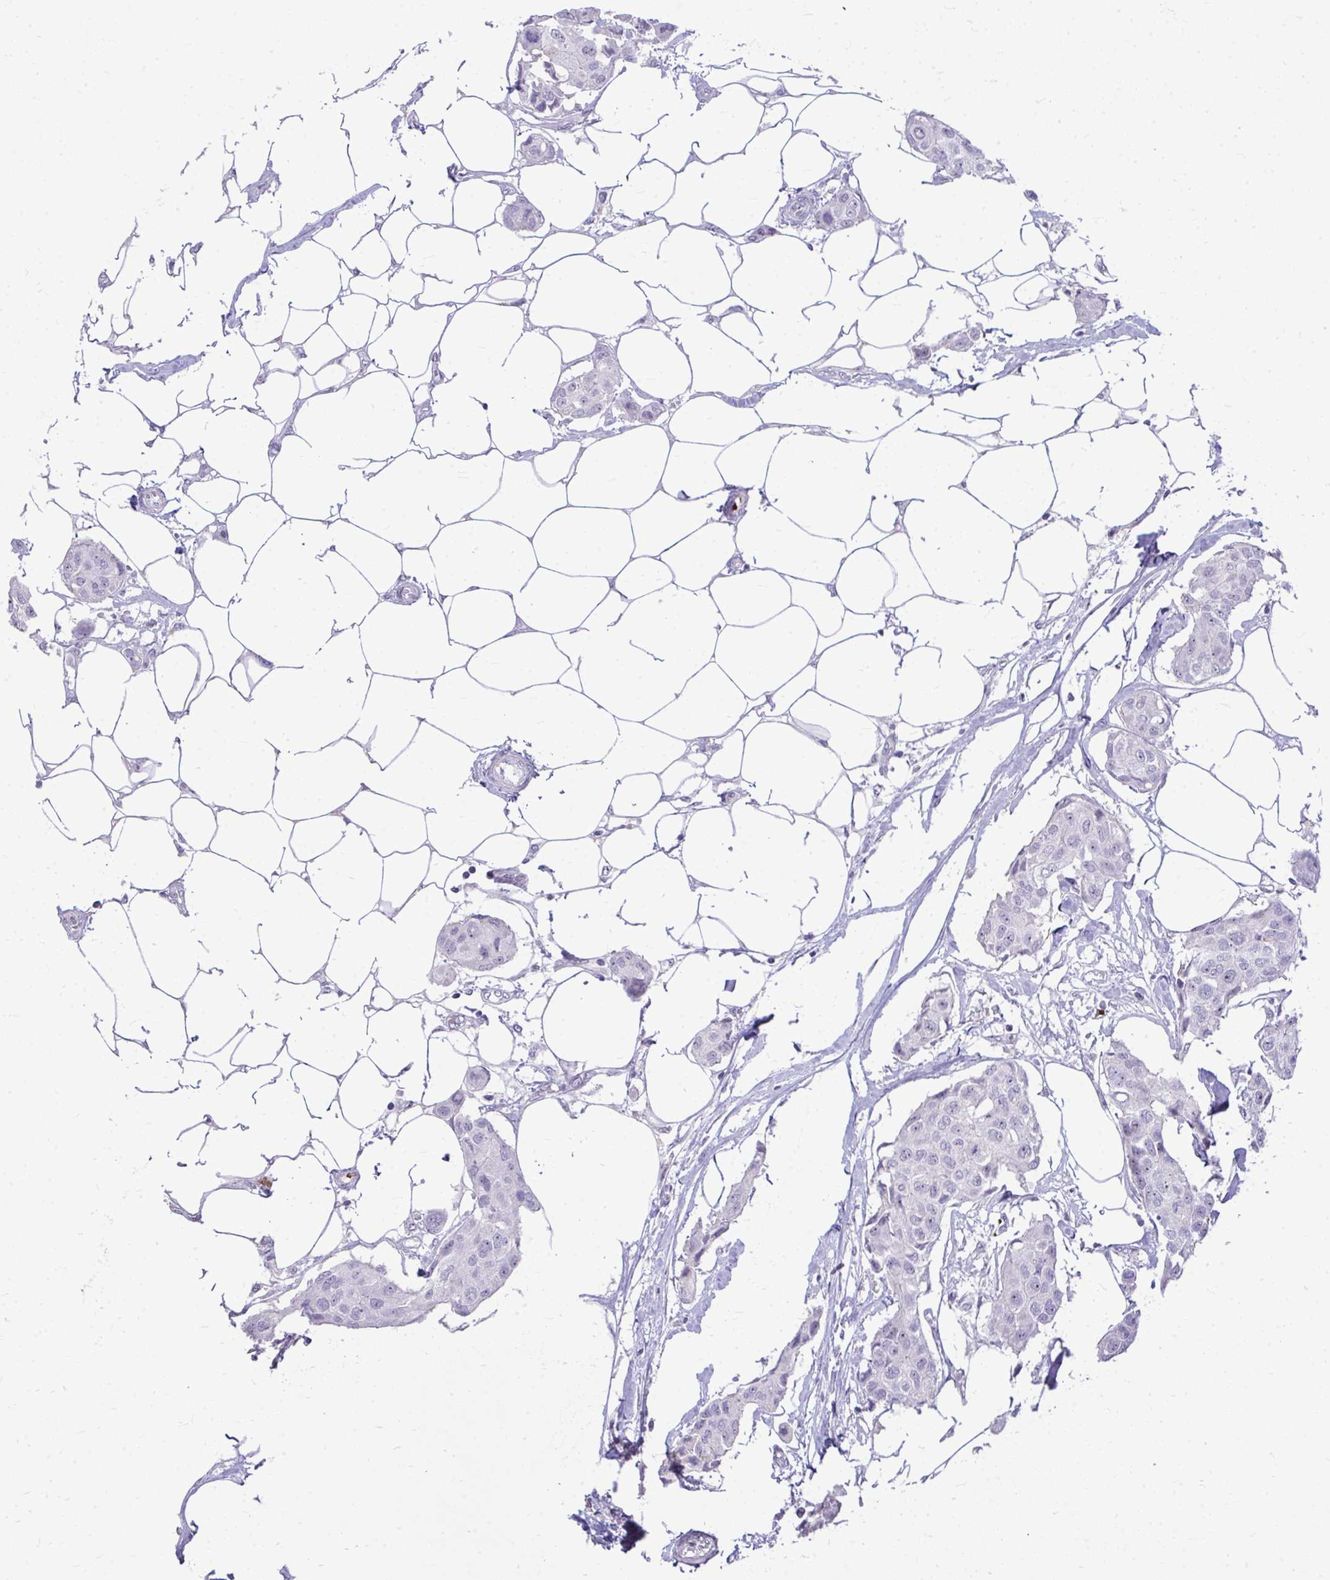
{"staining": {"intensity": "negative", "quantity": "none", "location": "none"}, "tissue": "breast cancer", "cell_type": "Tumor cells", "image_type": "cancer", "snomed": [{"axis": "morphology", "description": "Duct carcinoma"}, {"axis": "topography", "description": "Breast"}, {"axis": "topography", "description": "Lymph node"}], "caption": "Image shows no protein expression in tumor cells of breast cancer (infiltrating ductal carcinoma) tissue.", "gene": "DLX4", "patient": {"sex": "female", "age": 80}}